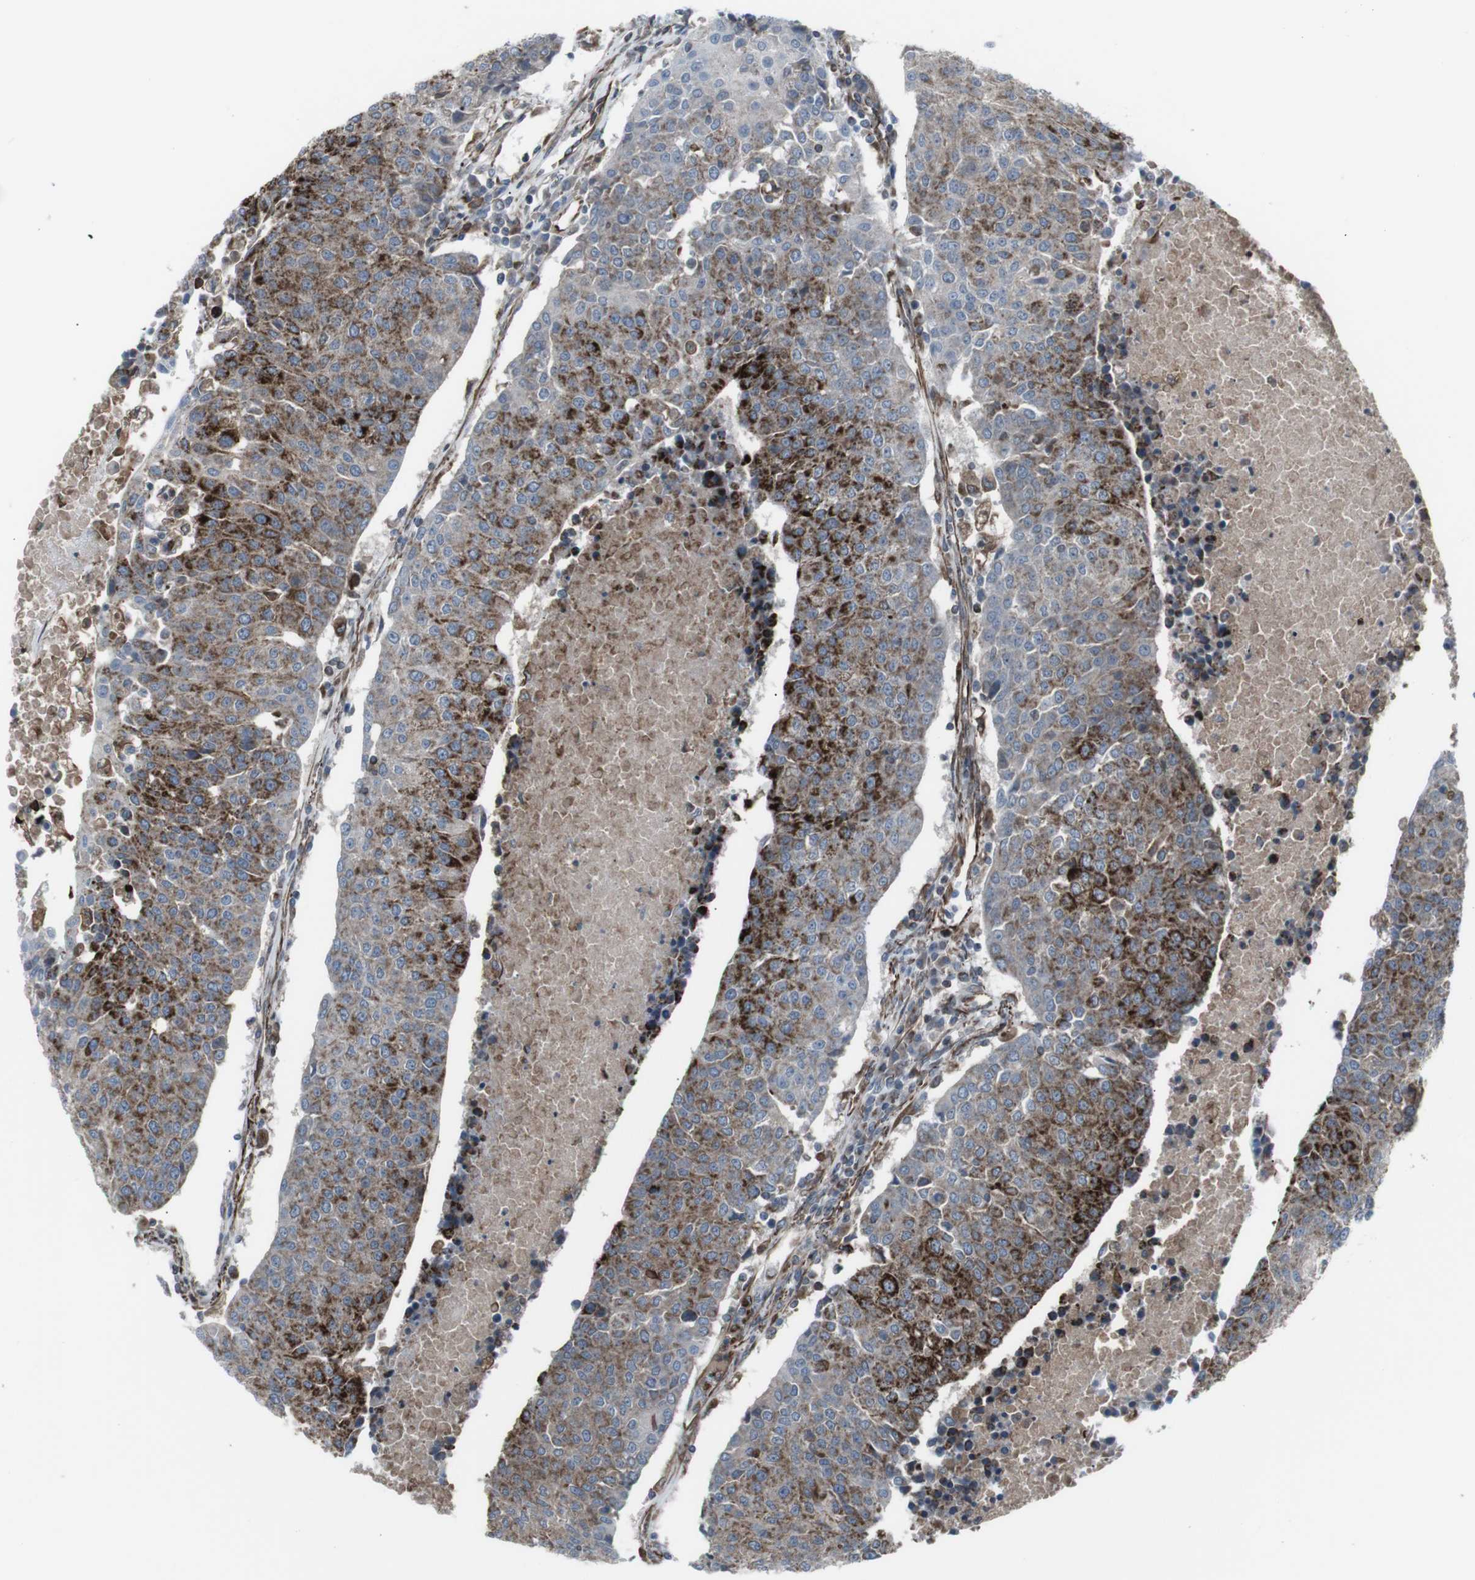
{"staining": {"intensity": "strong", "quantity": "25%-75%", "location": "cytoplasmic/membranous"}, "tissue": "urothelial cancer", "cell_type": "Tumor cells", "image_type": "cancer", "snomed": [{"axis": "morphology", "description": "Urothelial carcinoma, High grade"}, {"axis": "topography", "description": "Urinary bladder"}], "caption": "This is a photomicrograph of immunohistochemistry staining of urothelial cancer, which shows strong positivity in the cytoplasmic/membranous of tumor cells.", "gene": "TMEM141", "patient": {"sex": "female", "age": 85}}